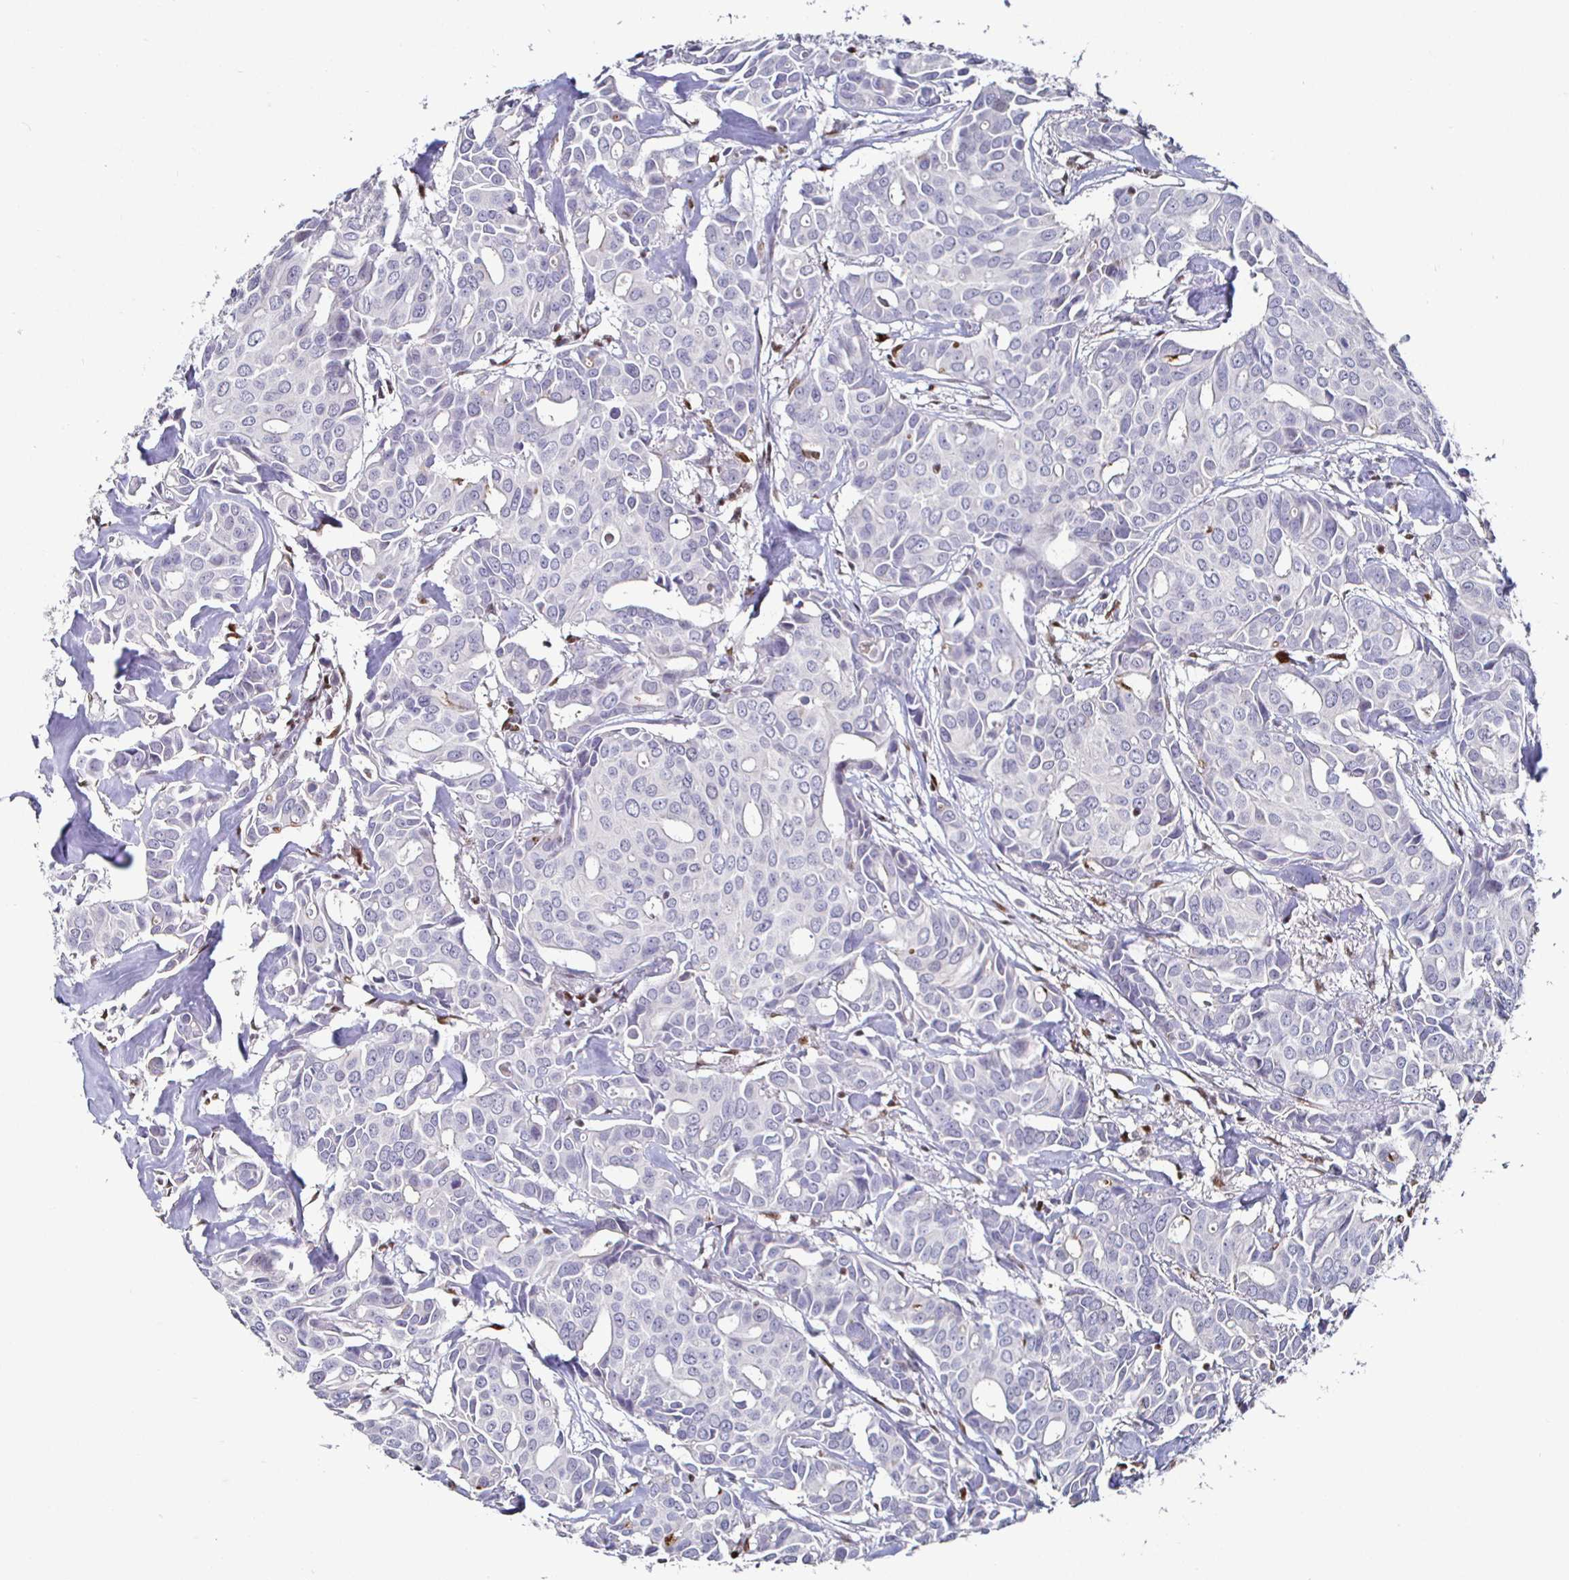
{"staining": {"intensity": "negative", "quantity": "none", "location": "none"}, "tissue": "breast cancer", "cell_type": "Tumor cells", "image_type": "cancer", "snomed": [{"axis": "morphology", "description": "Duct carcinoma"}, {"axis": "topography", "description": "Breast"}], "caption": "An immunohistochemistry (IHC) micrograph of breast cancer is shown. There is no staining in tumor cells of breast cancer. The staining was performed using DAB to visualize the protein expression in brown, while the nuclei were stained in blue with hematoxylin (Magnification: 20x).", "gene": "RUNX2", "patient": {"sex": "female", "age": 54}}